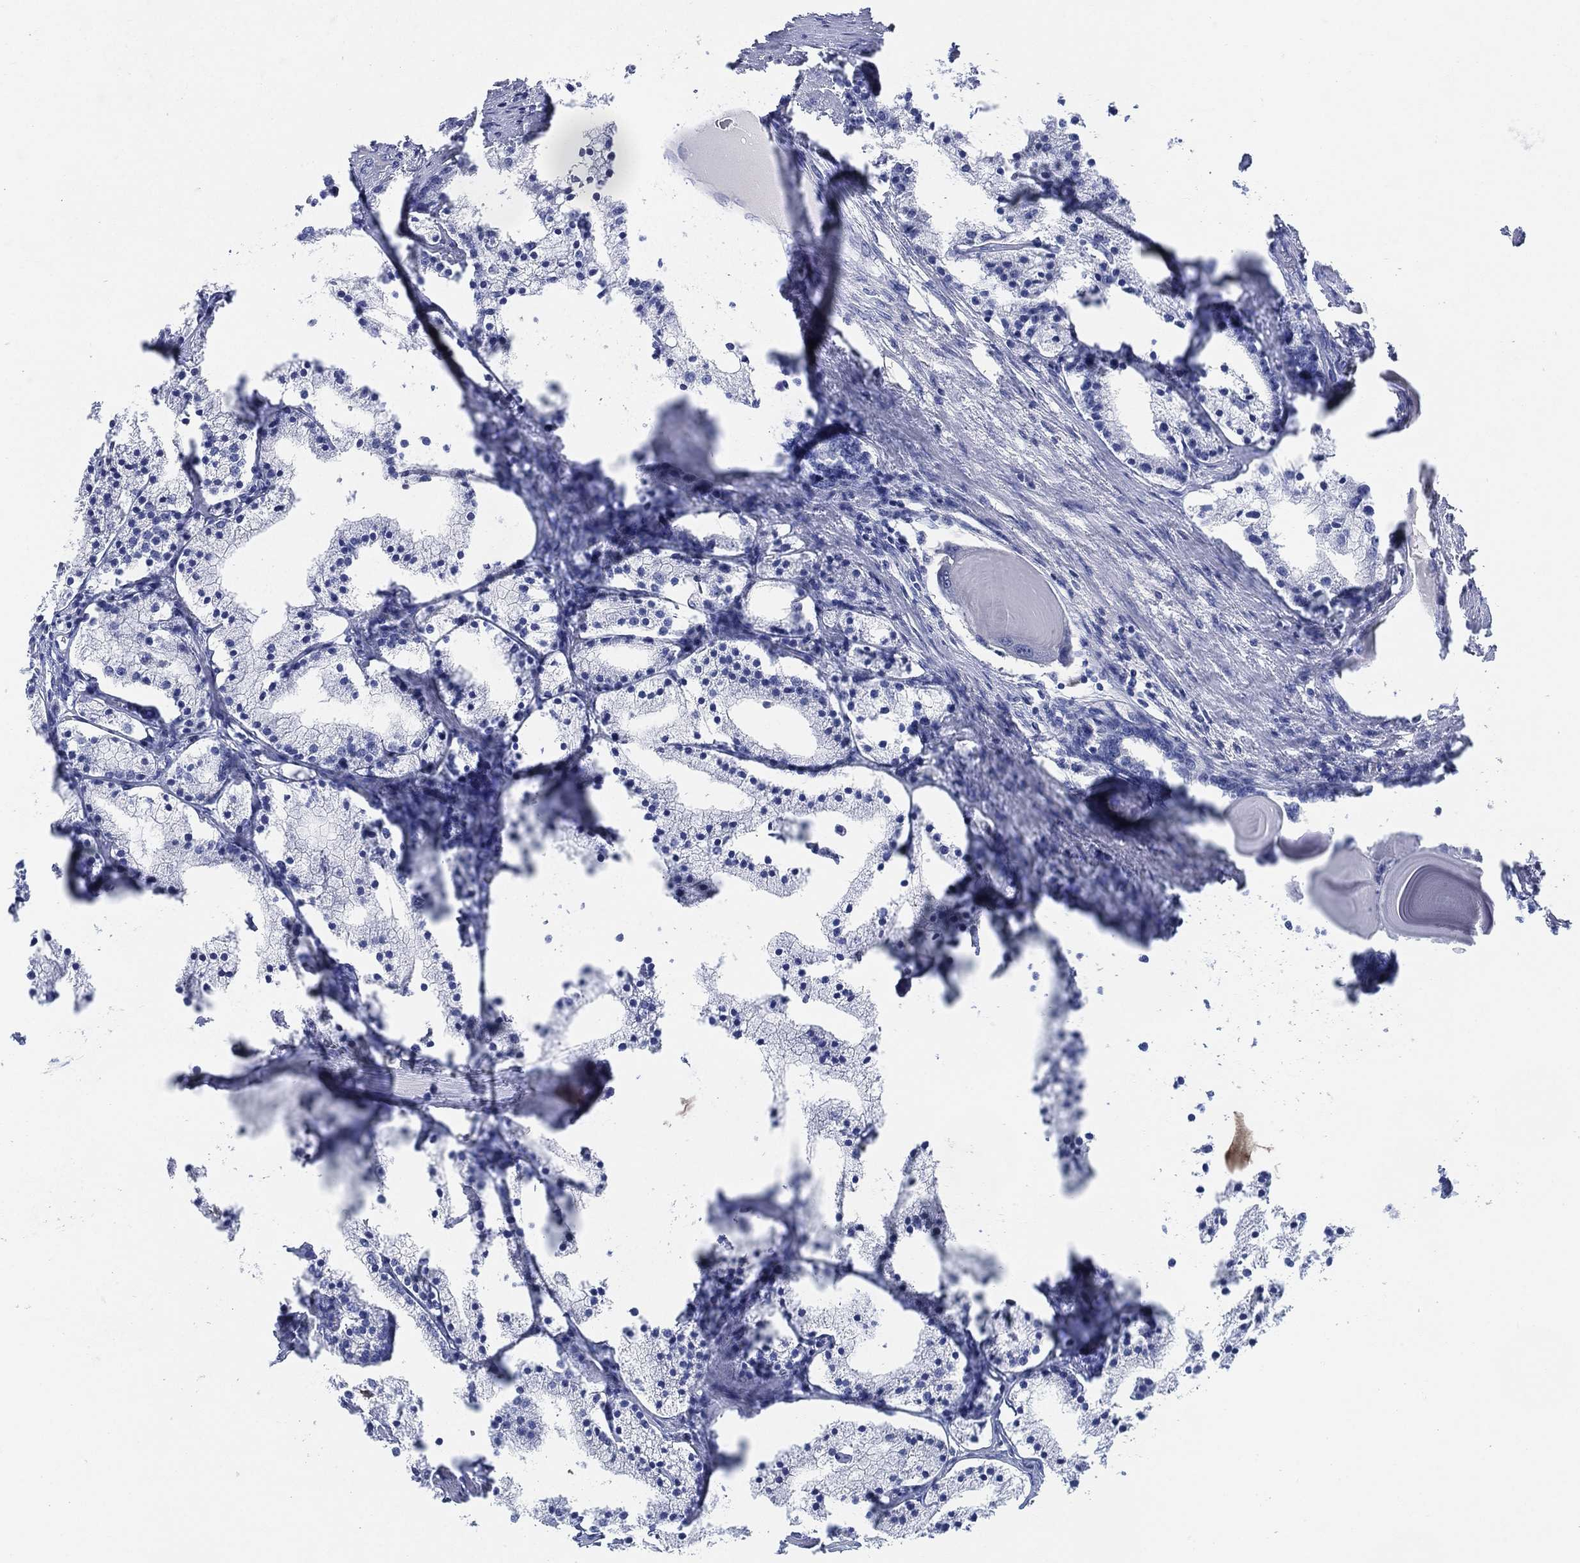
{"staining": {"intensity": "negative", "quantity": "none", "location": "none"}, "tissue": "prostate cancer", "cell_type": "Tumor cells", "image_type": "cancer", "snomed": [{"axis": "morphology", "description": "Adenocarcinoma, NOS"}, {"axis": "topography", "description": "Prostate"}], "caption": "Tumor cells are negative for protein expression in human adenocarcinoma (prostate). (DAB (3,3'-diaminobenzidine) immunohistochemistry (IHC), high magnification).", "gene": "ADAD2", "patient": {"sex": "male", "age": 69}}